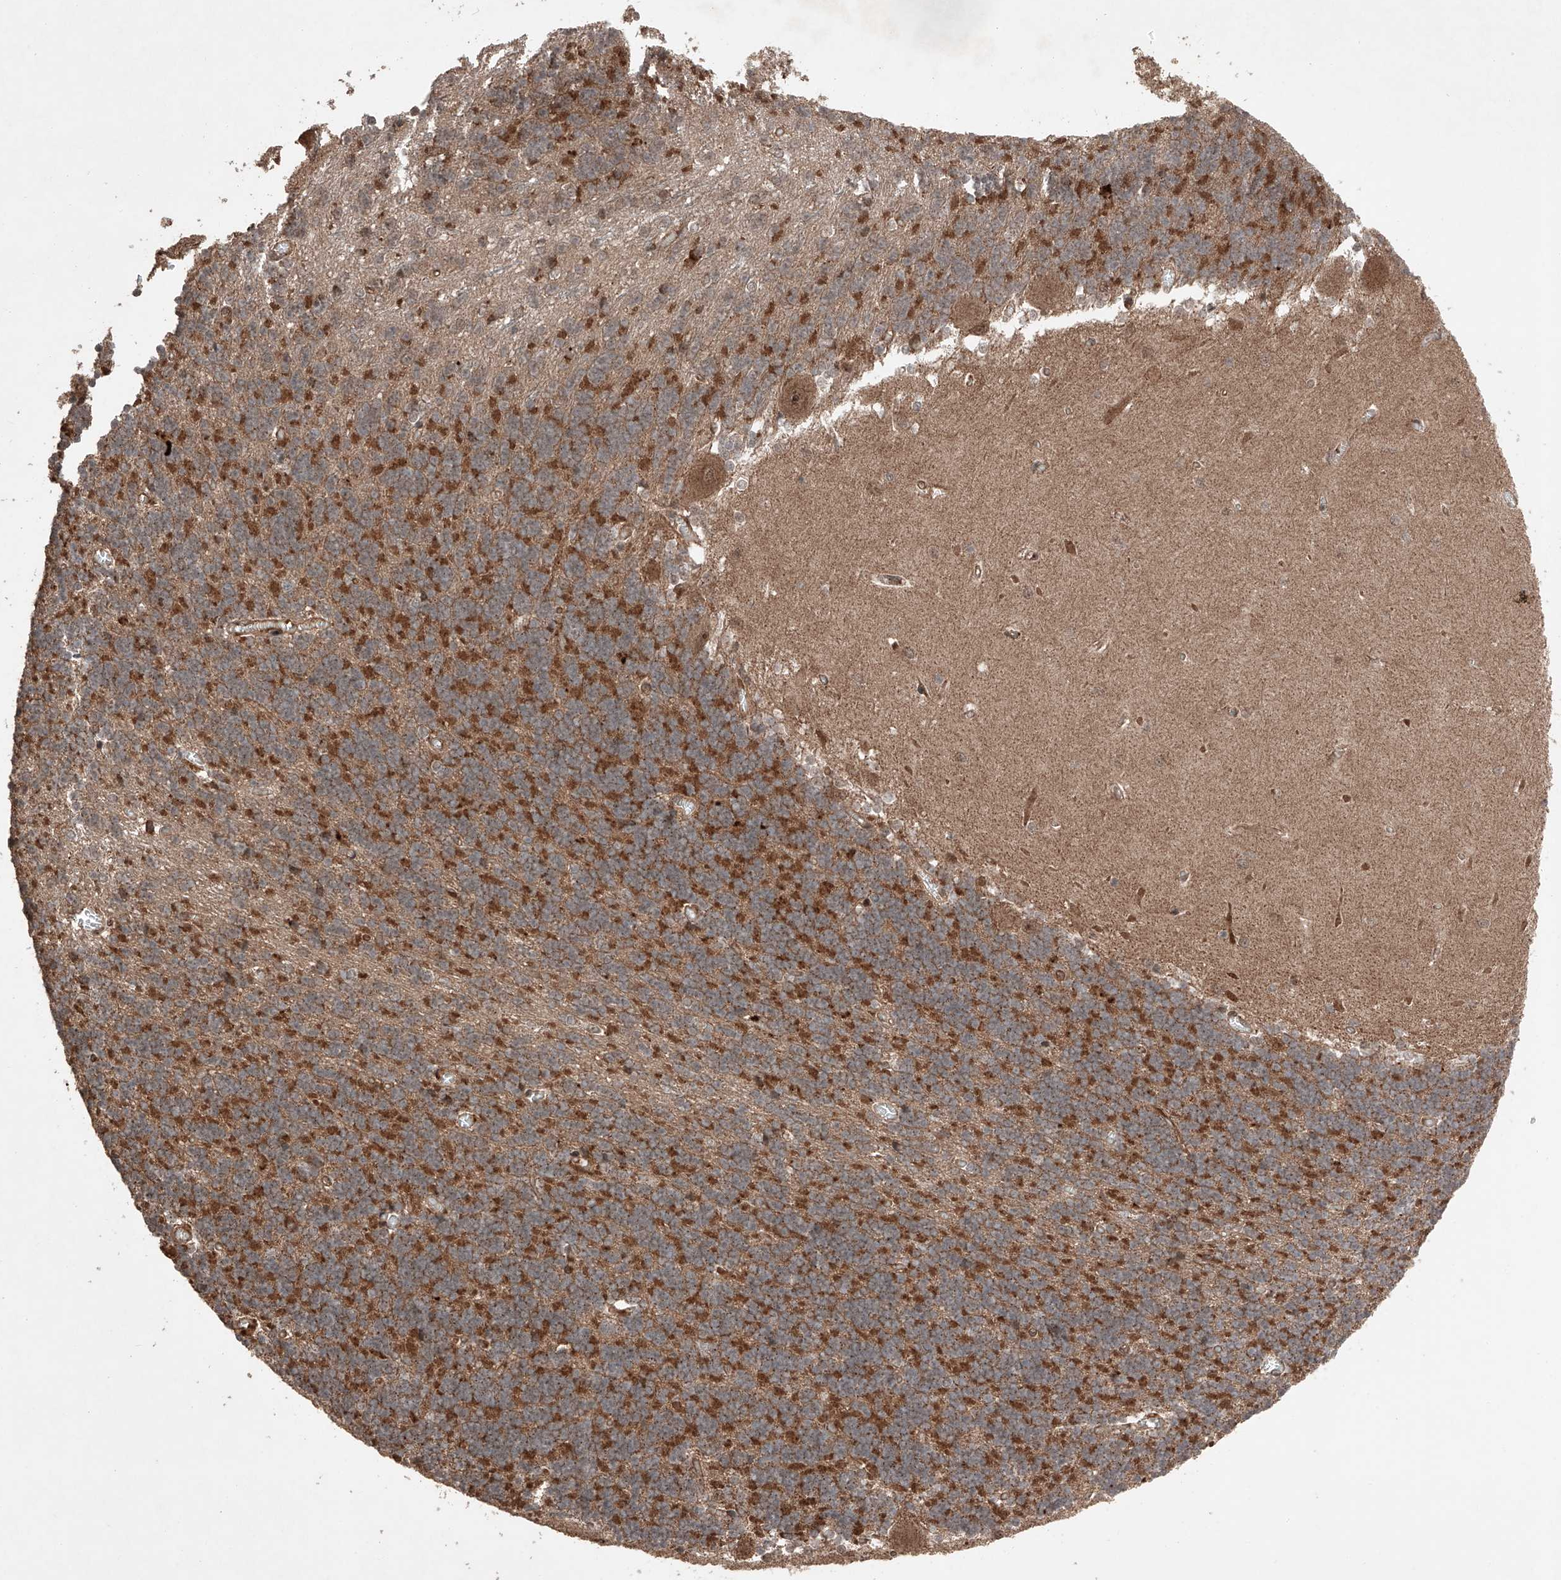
{"staining": {"intensity": "moderate", "quantity": "25%-75%", "location": "cytoplasmic/membranous"}, "tissue": "cerebellum", "cell_type": "Cells in granular layer", "image_type": "normal", "snomed": [{"axis": "morphology", "description": "Normal tissue, NOS"}, {"axis": "topography", "description": "Cerebellum"}], "caption": "Benign cerebellum shows moderate cytoplasmic/membranous positivity in about 25%-75% of cells in granular layer Using DAB (3,3'-diaminobenzidine) (brown) and hematoxylin (blue) stains, captured at high magnification using brightfield microscopy..", "gene": "ZSCAN29", "patient": {"sex": "male", "age": 37}}